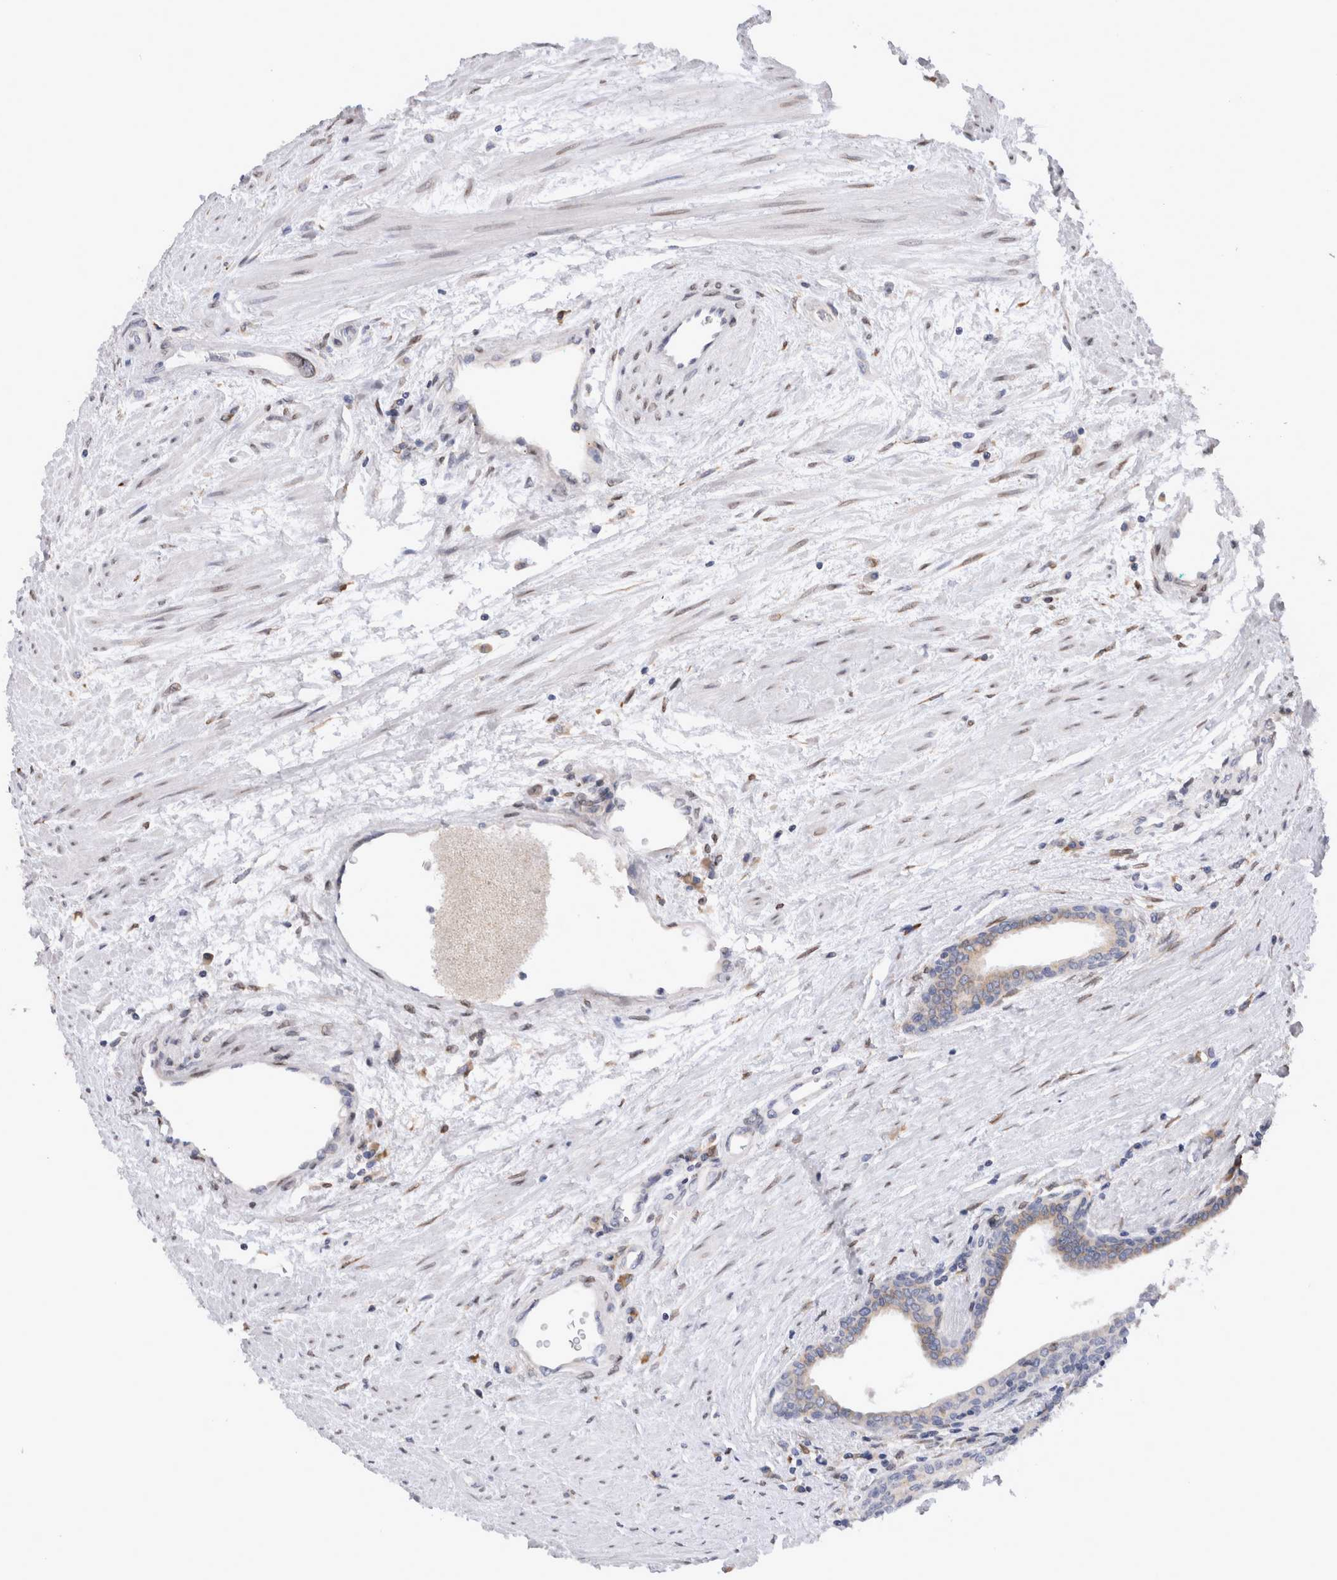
{"staining": {"intensity": "weak", "quantity": "<25%", "location": "cytoplasmic/membranous"}, "tissue": "prostate cancer", "cell_type": "Tumor cells", "image_type": "cancer", "snomed": [{"axis": "morphology", "description": "Adenocarcinoma, High grade"}, {"axis": "topography", "description": "Prostate"}], "caption": "Immunohistochemistry of prostate cancer (high-grade adenocarcinoma) displays no staining in tumor cells.", "gene": "VCPIP1", "patient": {"sex": "male", "age": 61}}